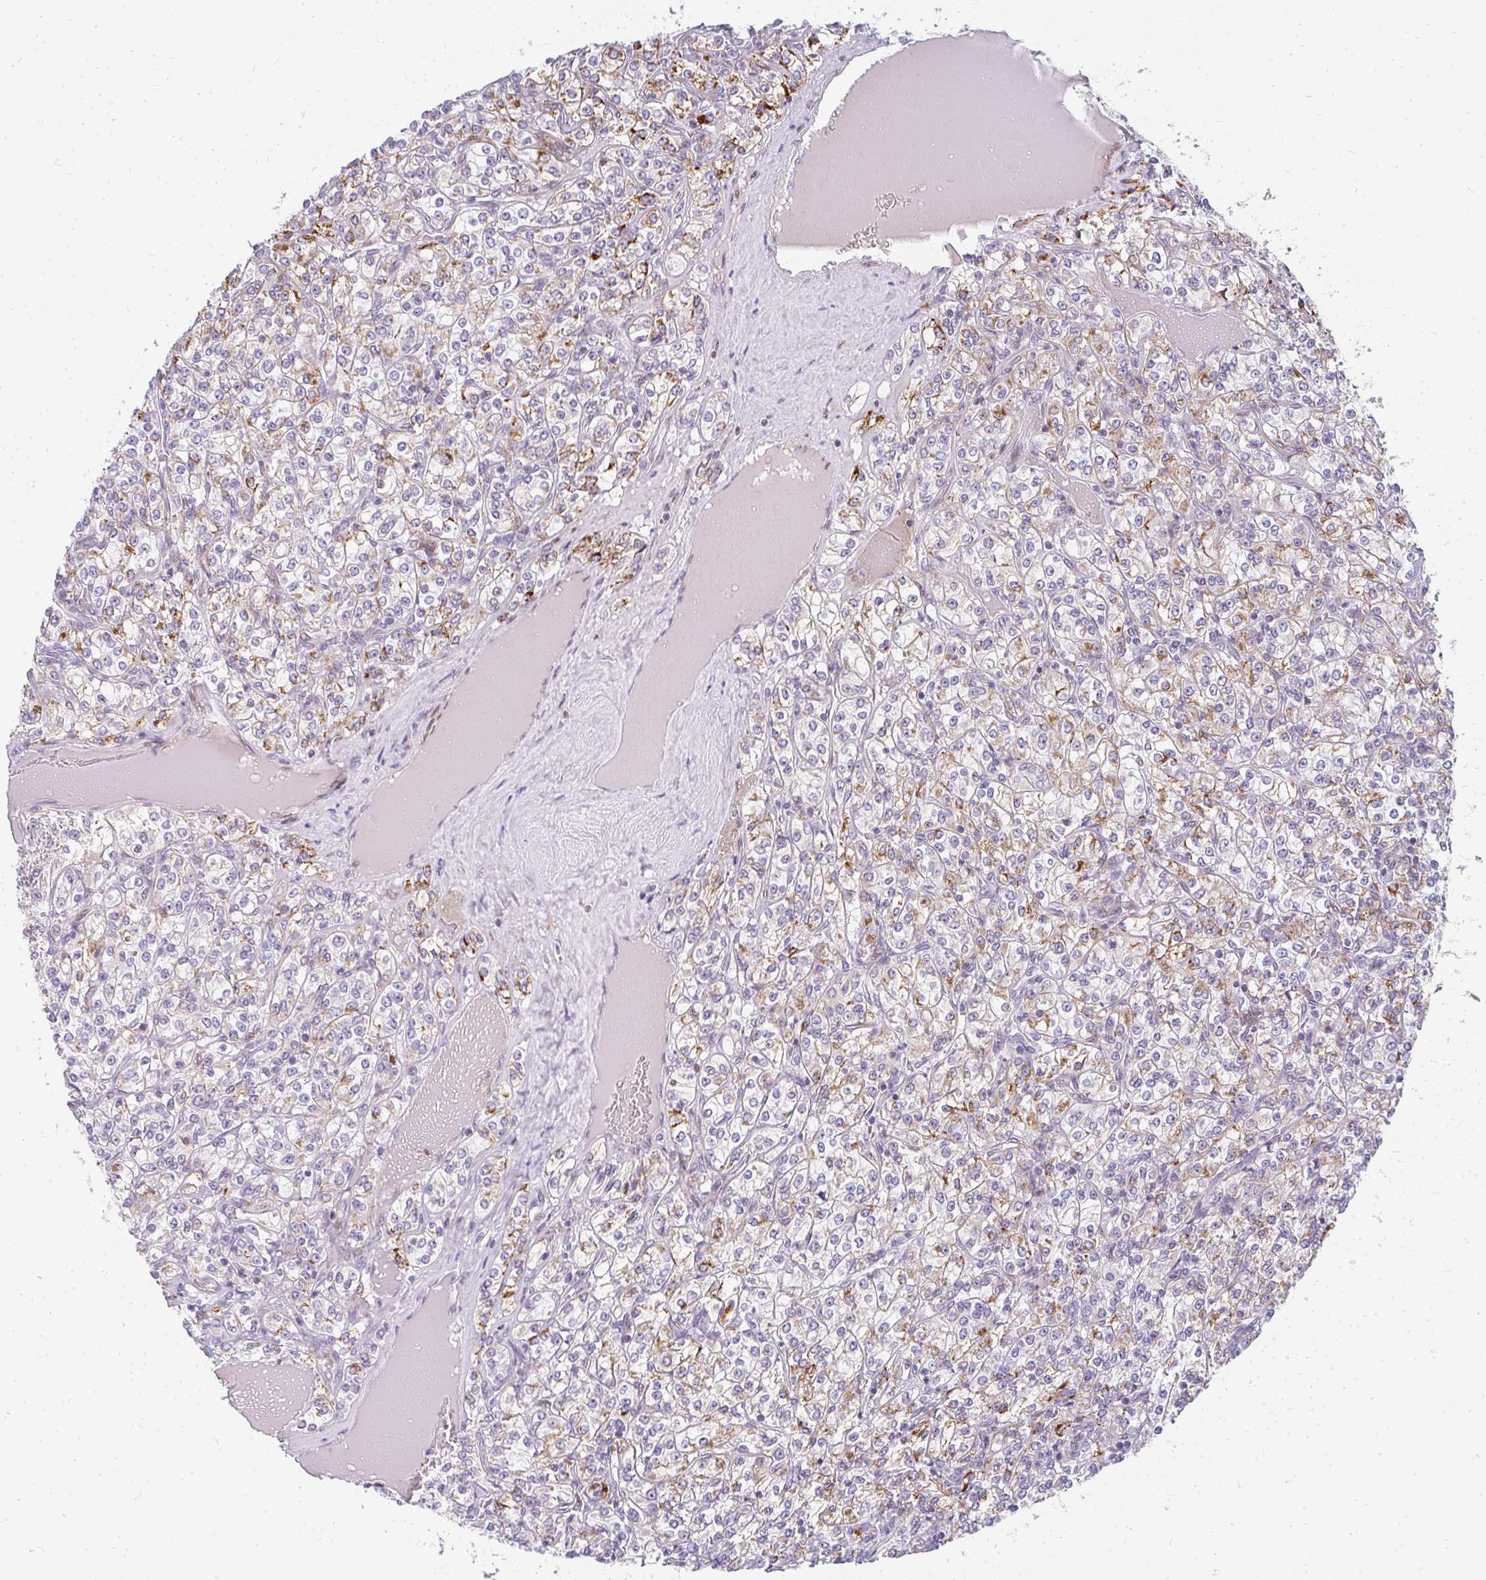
{"staining": {"intensity": "moderate", "quantity": "<25%", "location": "cytoplasmic/membranous"}, "tissue": "renal cancer", "cell_type": "Tumor cells", "image_type": "cancer", "snomed": [{"axis": "morphology", "description": "Adenocarcinoma, NOS"}, {"axis": "topography", "description": "Kidney"}], "caption": "Renal cancer stained with DAB IHC displays low levels of moderate cytoplasmic/membranous expression in approximately <25% of tumor cells.", "gene": "PLA2G5", "patient": {"sex": "male", "age": 77}}